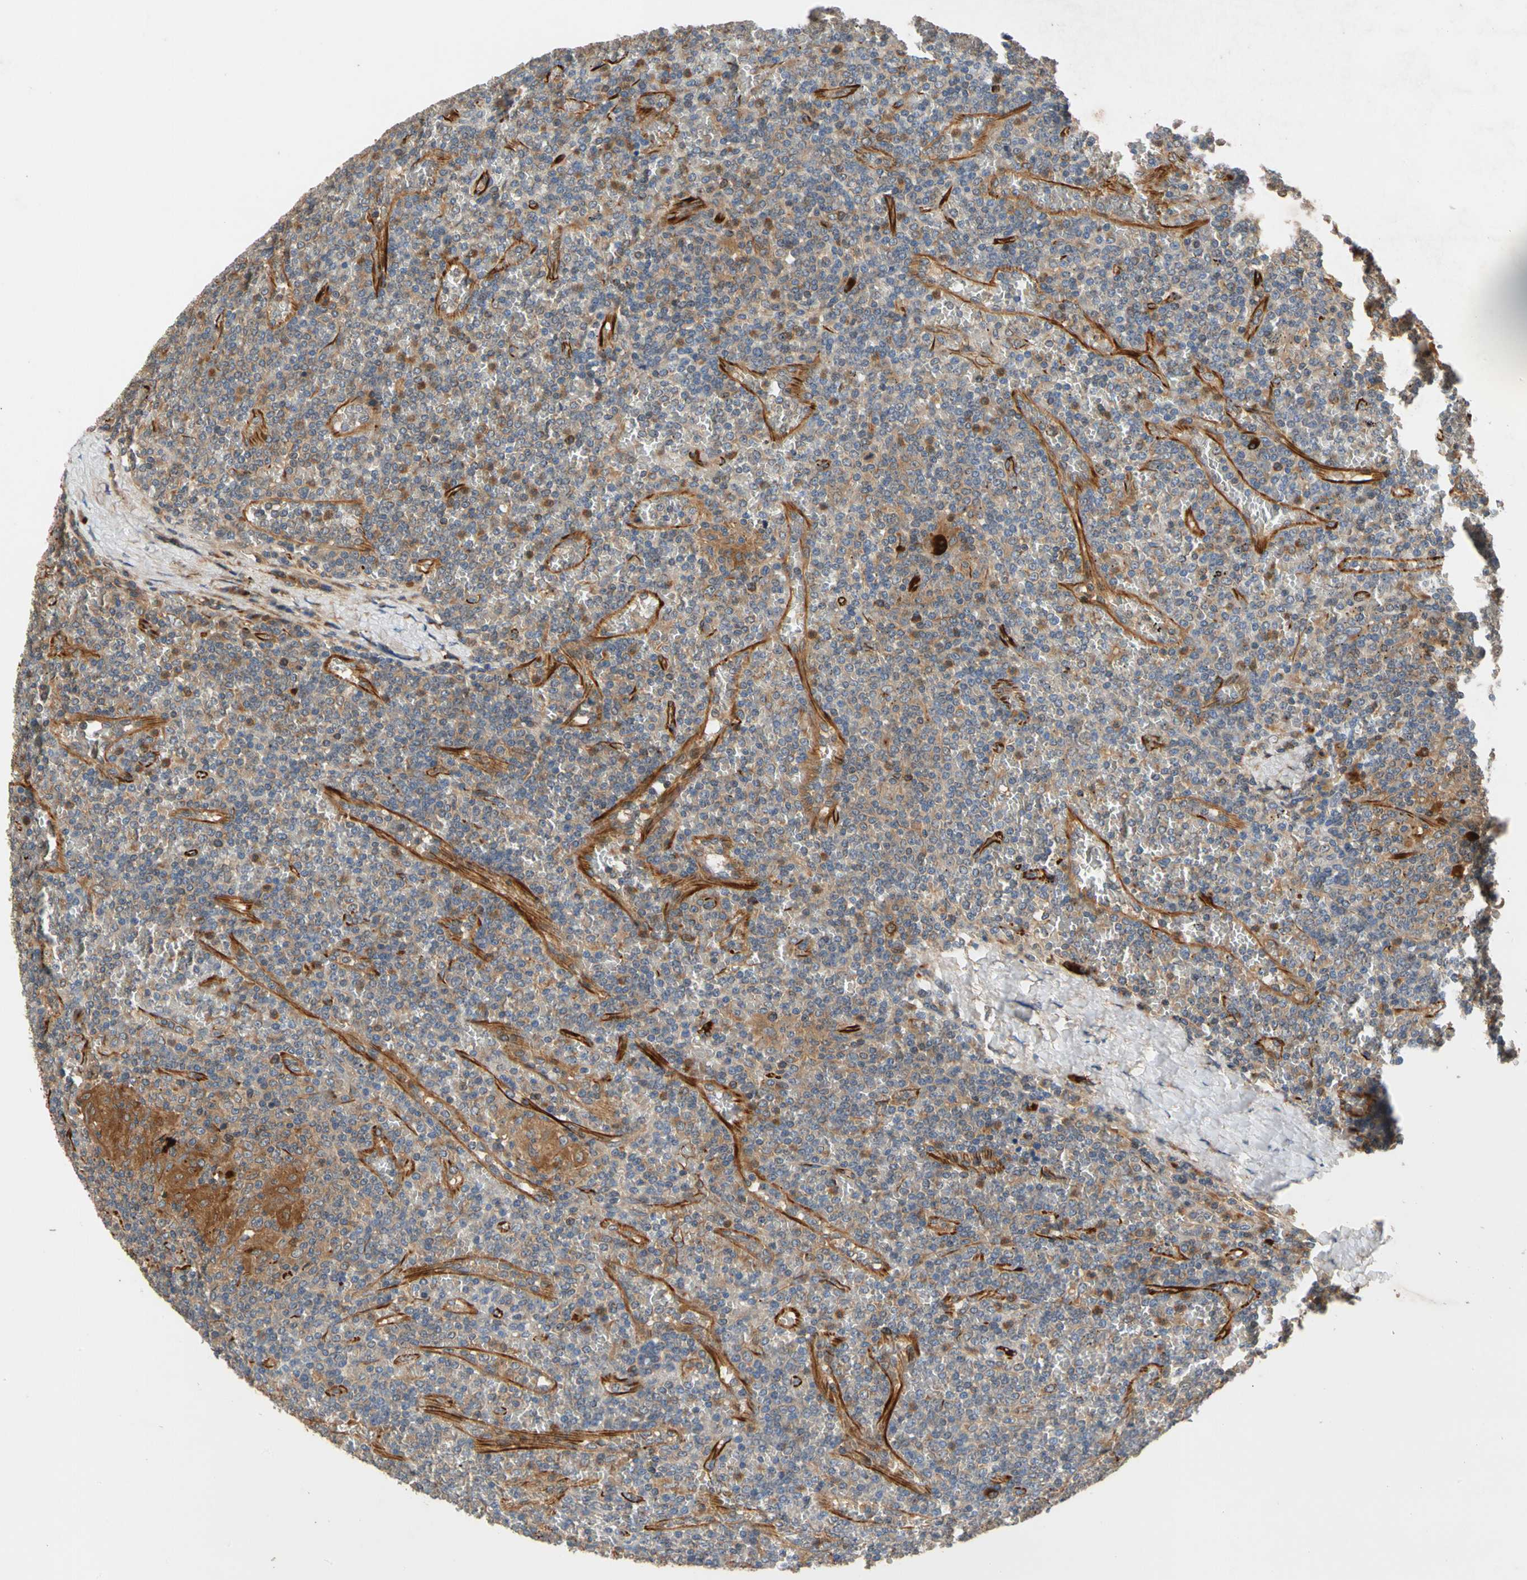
{"staining": {"intensity": "moderate", "quantity": ">75%", "location": "cytoplasmic/membranous"}, "tissue": "lymphoma", "cell_type": "Tumor cells", "image_type": "cancer", "snomed": [{"axis": "morphology", "description": "Malignant lymphoma, non-Hodgkin's type, Low grade"}, {"axis": "topography", "description": "Spleen"}], "caption": "Human lymphoma stained with a protein marker displays moderate staining in tumor cells.", "gene": "FGD6", "patient": {"sex": "female", "age": 19}}